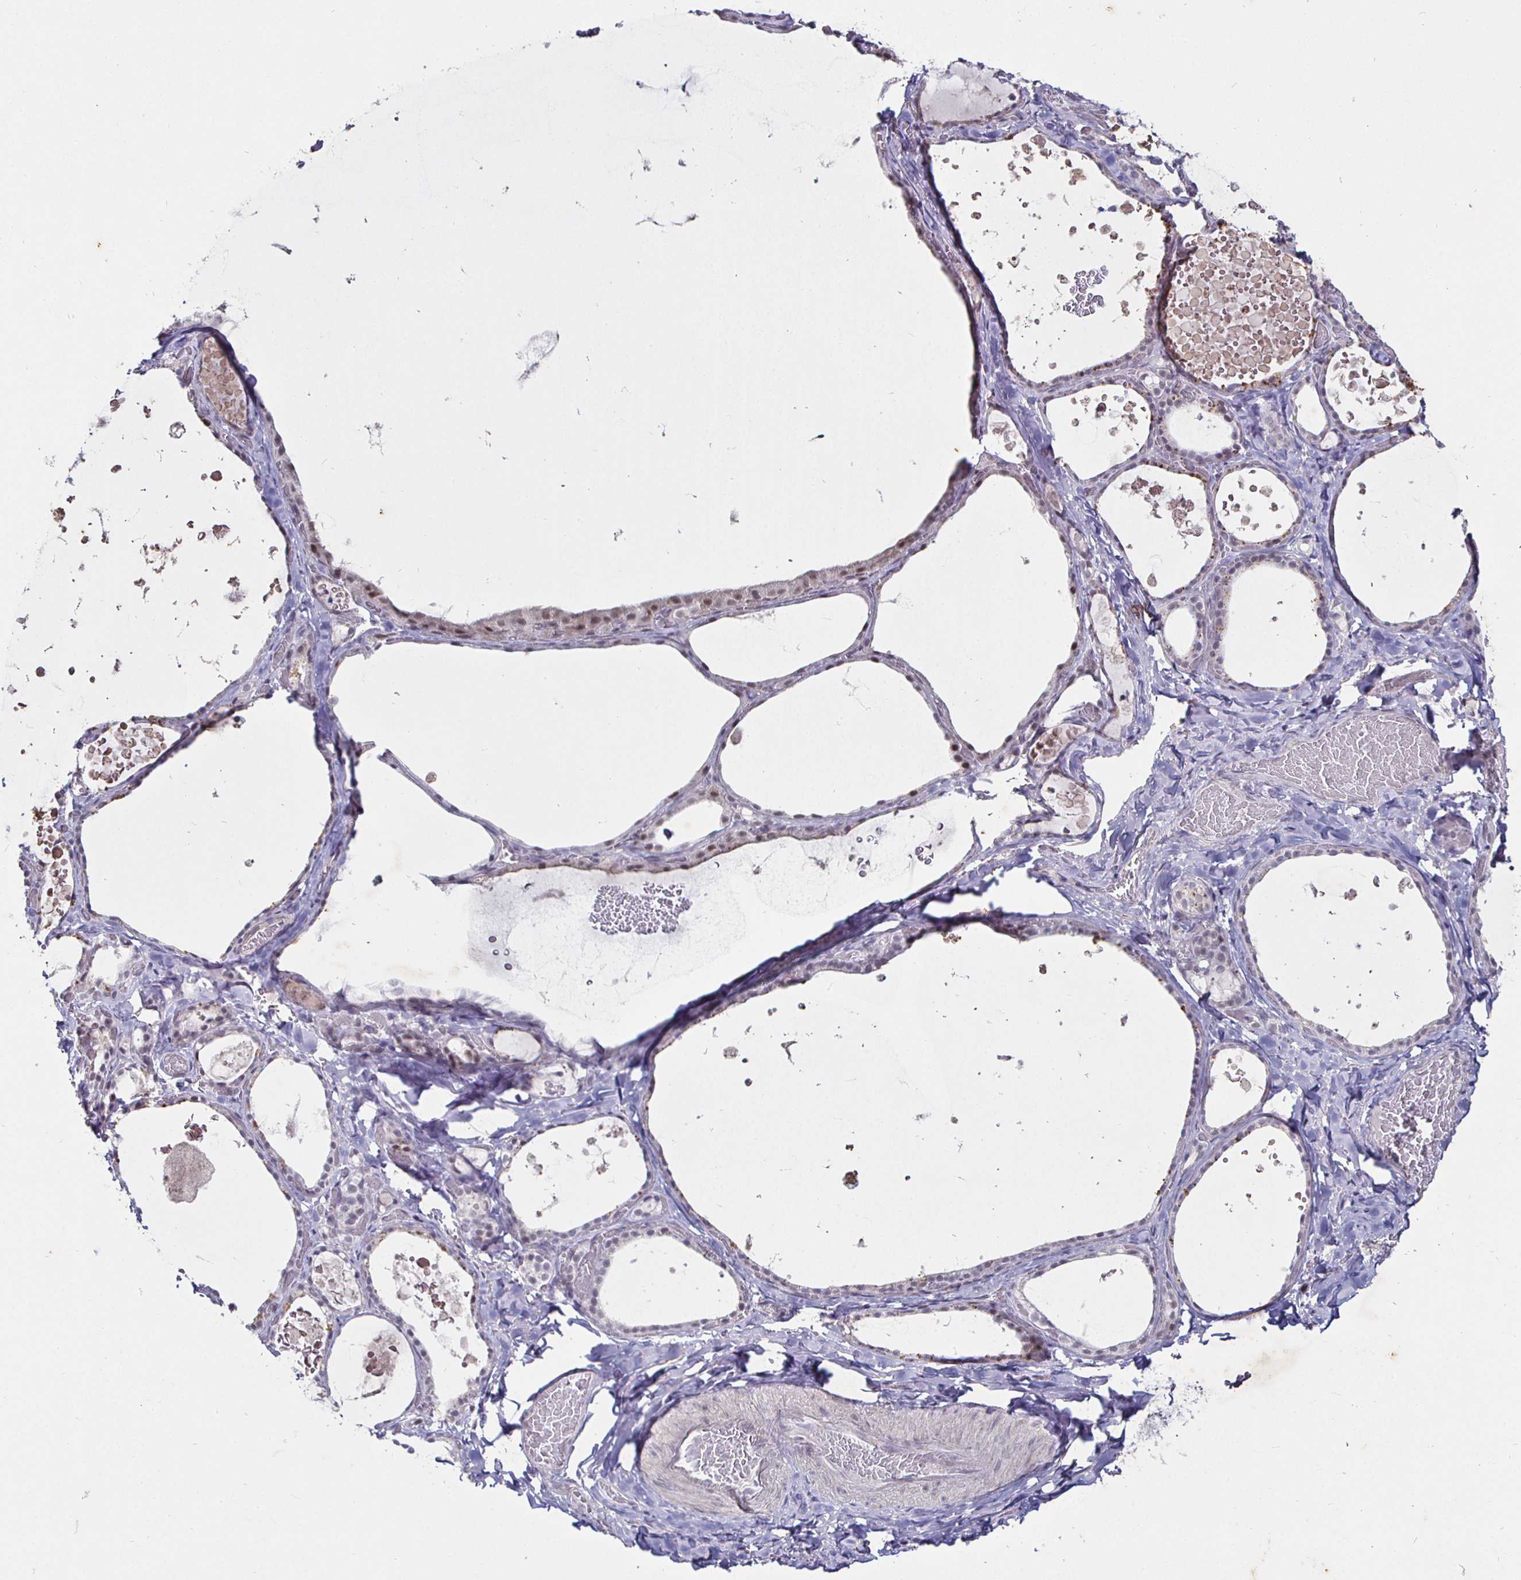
{"staining": {"intensity": "weak", "quantity": "<25%", "location": "nuclear"}, "tissue": "thyroid gland", "cell_type": "Glandular cells", "image_type": "normal", "snomed": [{"axis": "morphology", "description": "Normal tissue, NOS"}, {"axis": "topography", "description": "Thyroid gland"}], "caption": "Thyroid gland stained for a protein using immunohistochemistry (IHC) exhibits no expression glandular cells.", "gene": "MLH1", "patient": {"sex": "female", "age": 56}}